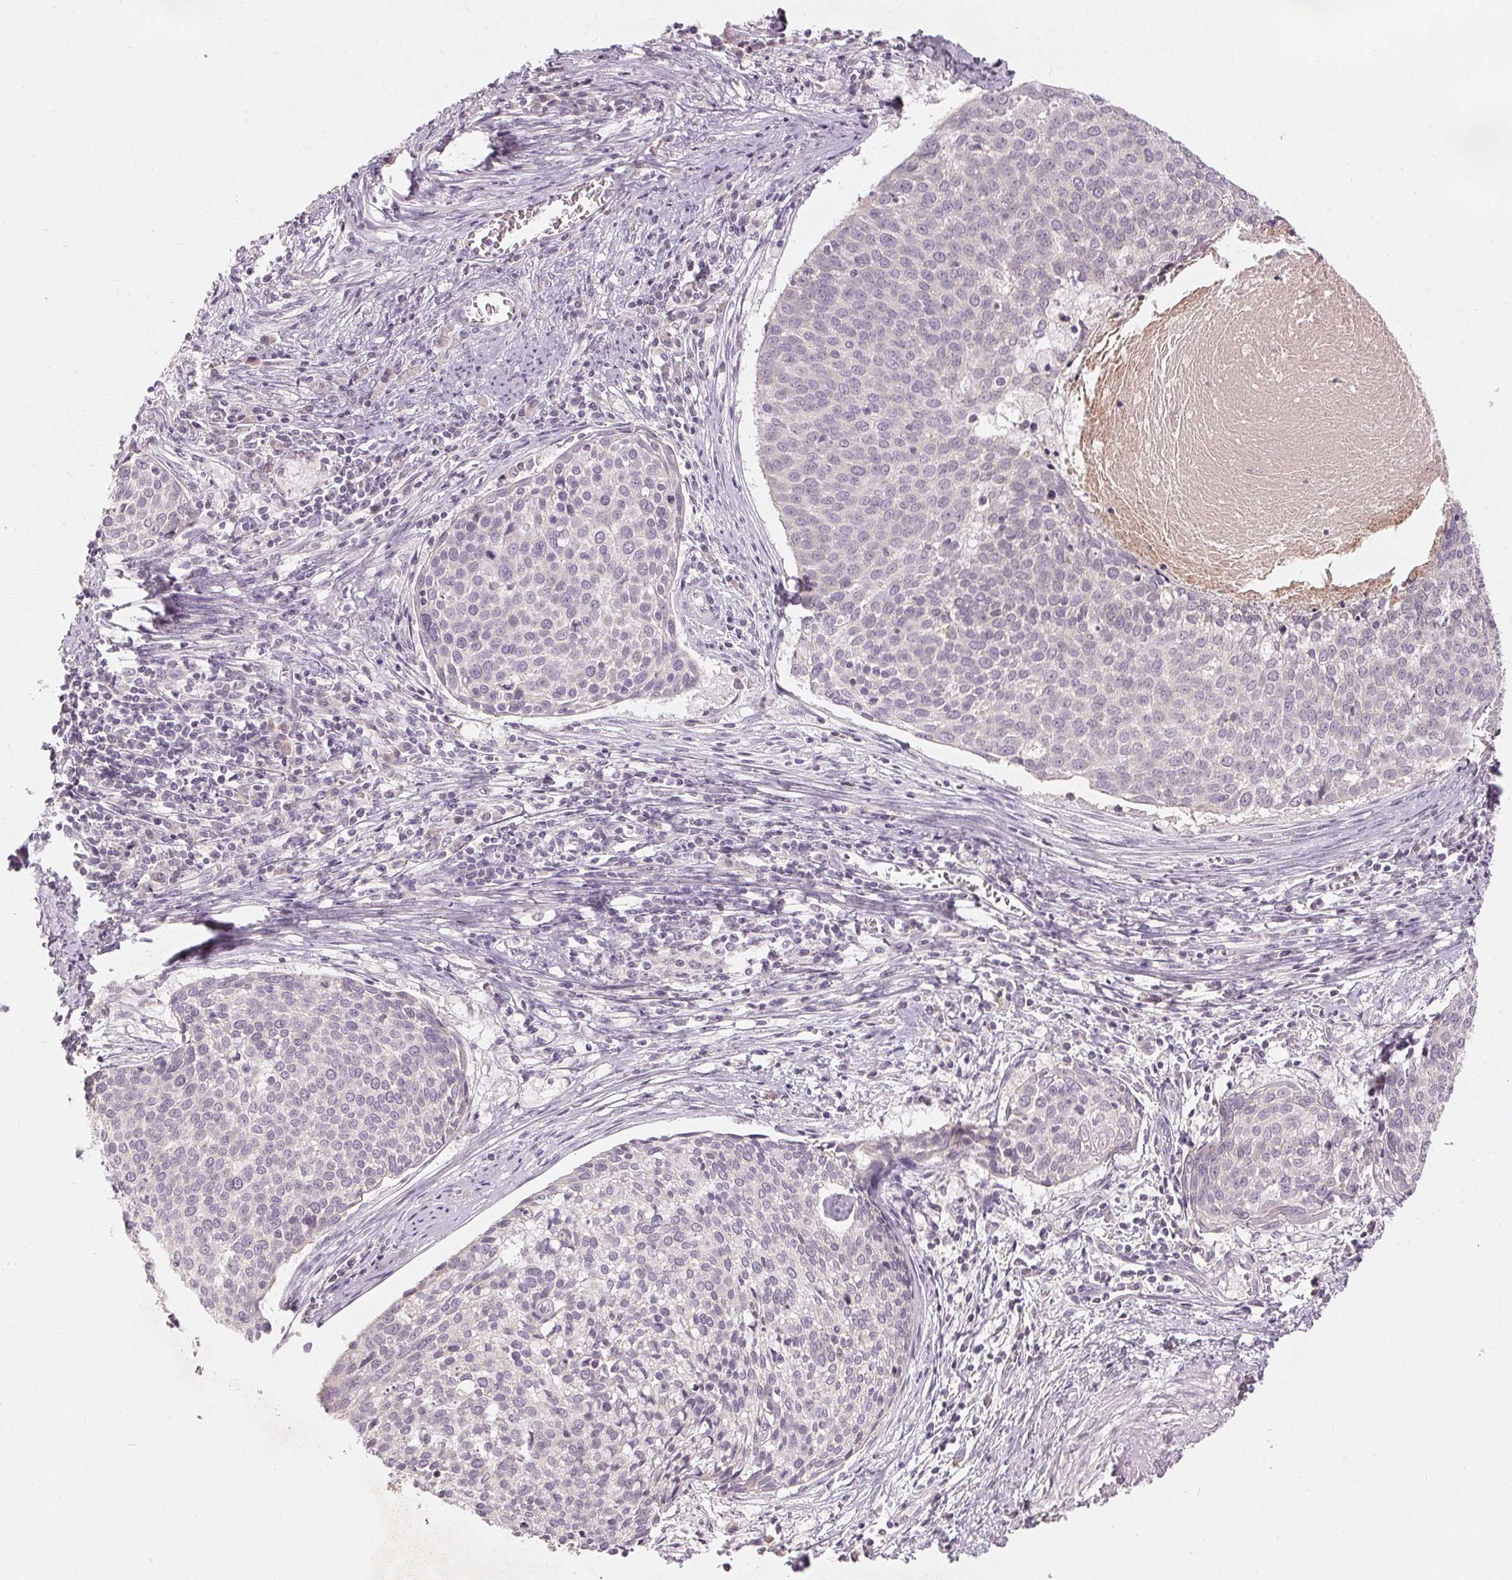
{"staining": {"intensity": "negative", "quantity": "none", "location": "none"}, "tissue": "cervical cancer", "cell_type": "Tumor cells", "image_type": "cancer", "snomed": [{"axis": "morphology", "description": "Squamous cell carcinoma, NOS"}, {"axis": "topography", "description": "Cervix"}], "caption": "The immunohistochemistry micrograph has no significant positivity in tumor cells of cervical cancer (squamous cell carcinoma) tissue.", "gene": "TRIM60", "patient": {"sex": "female", "age": 39}}